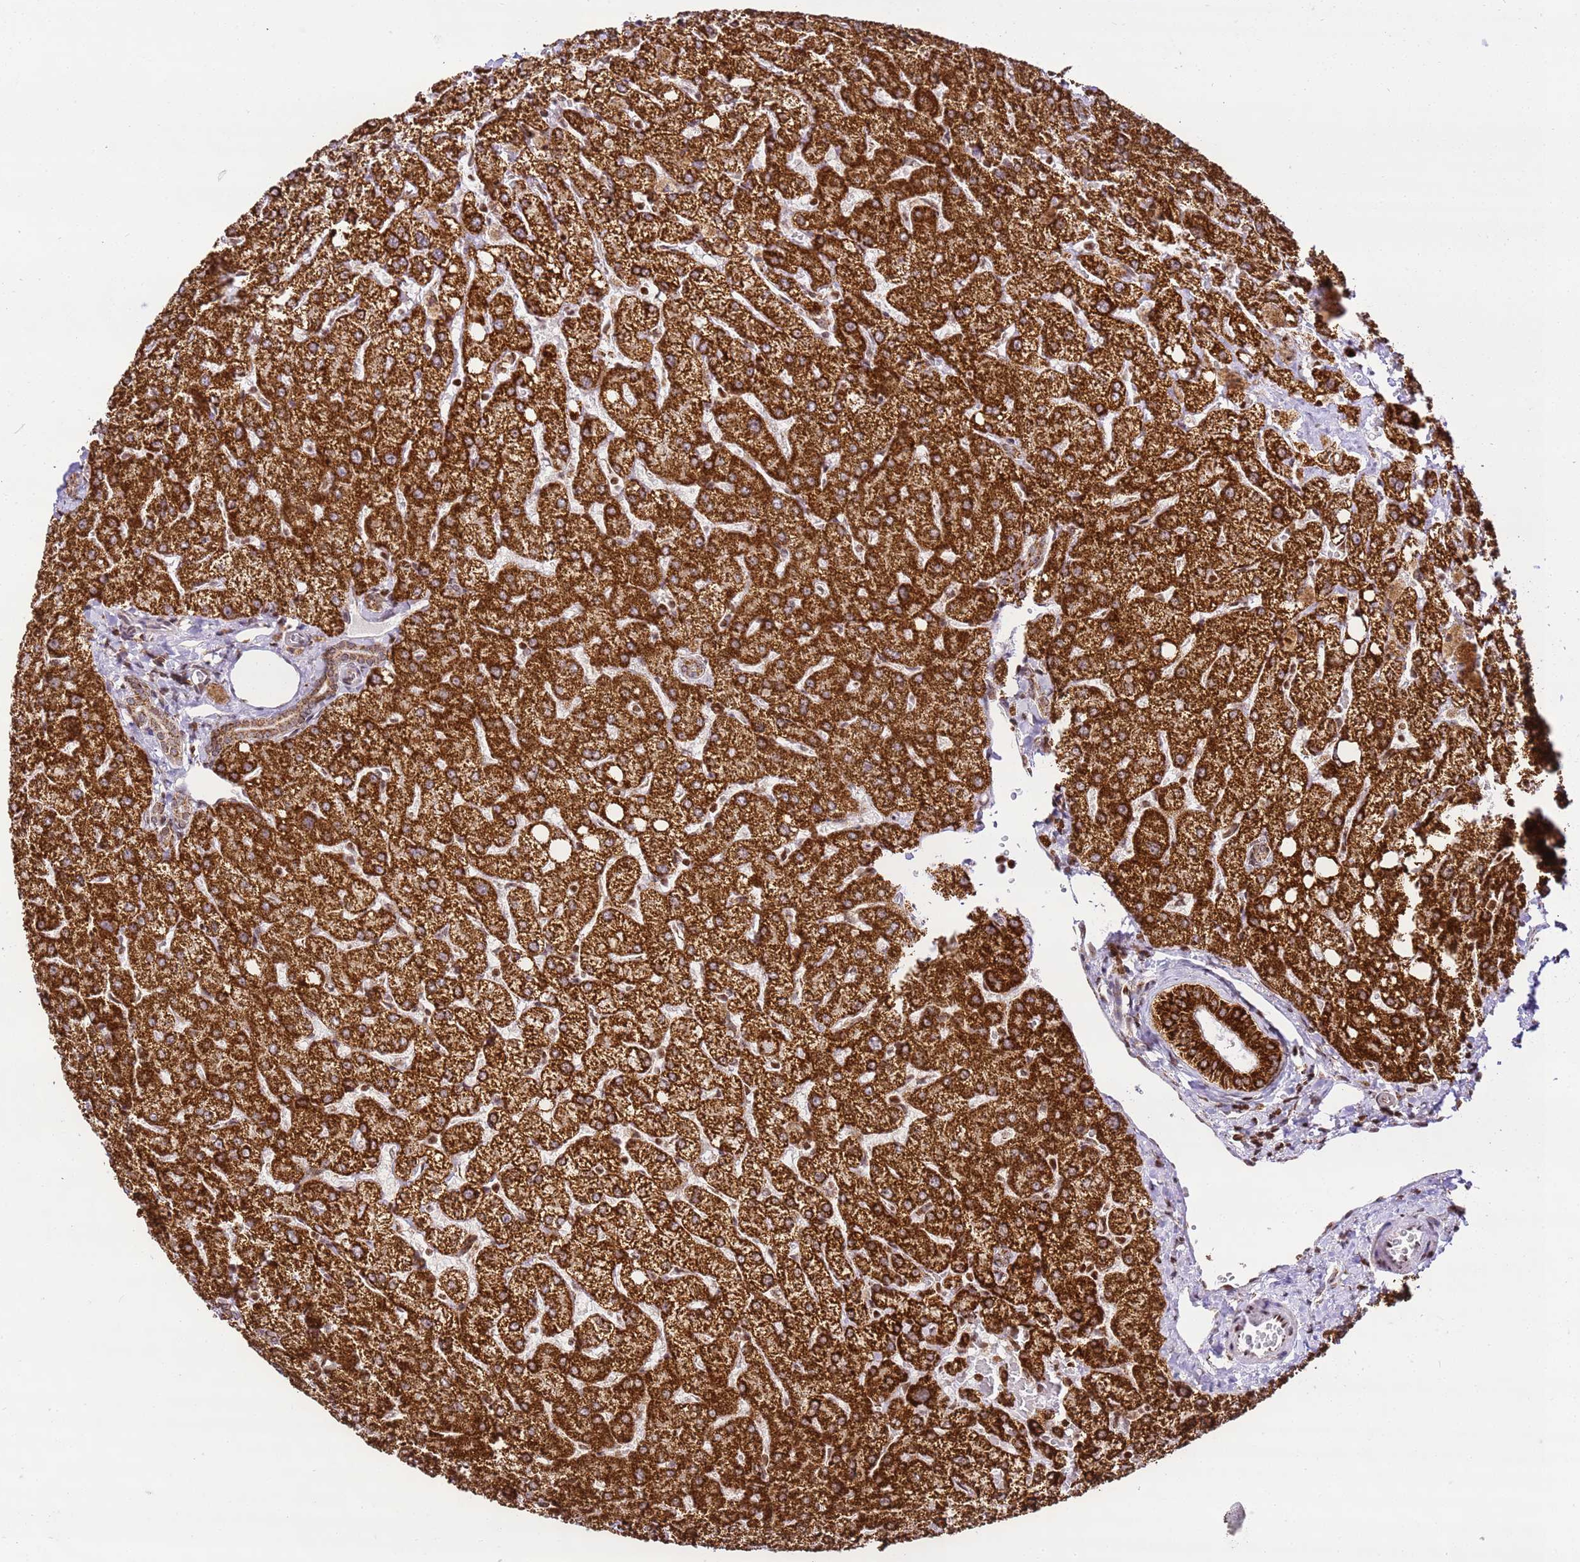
{"staining": {"intensity": "strong", "quantity": ">75%", "location": "cytoplasmic/membranous"}, "tissue": "liver", "cell_type": "Cholangiocytes", "image_type": "normal", "snomed": [{"axis": "morphology", "description": "Normal tissue, NOS"}, {"axis": "topography", "description": "Liver"}], "caption": "Protein staining shows strong cytoplasmic/membranous expression in about >75% of cholangiocytes in normal liver.", "gene": "HSPE1", "patient": {"sex": "female", "age": 54}}